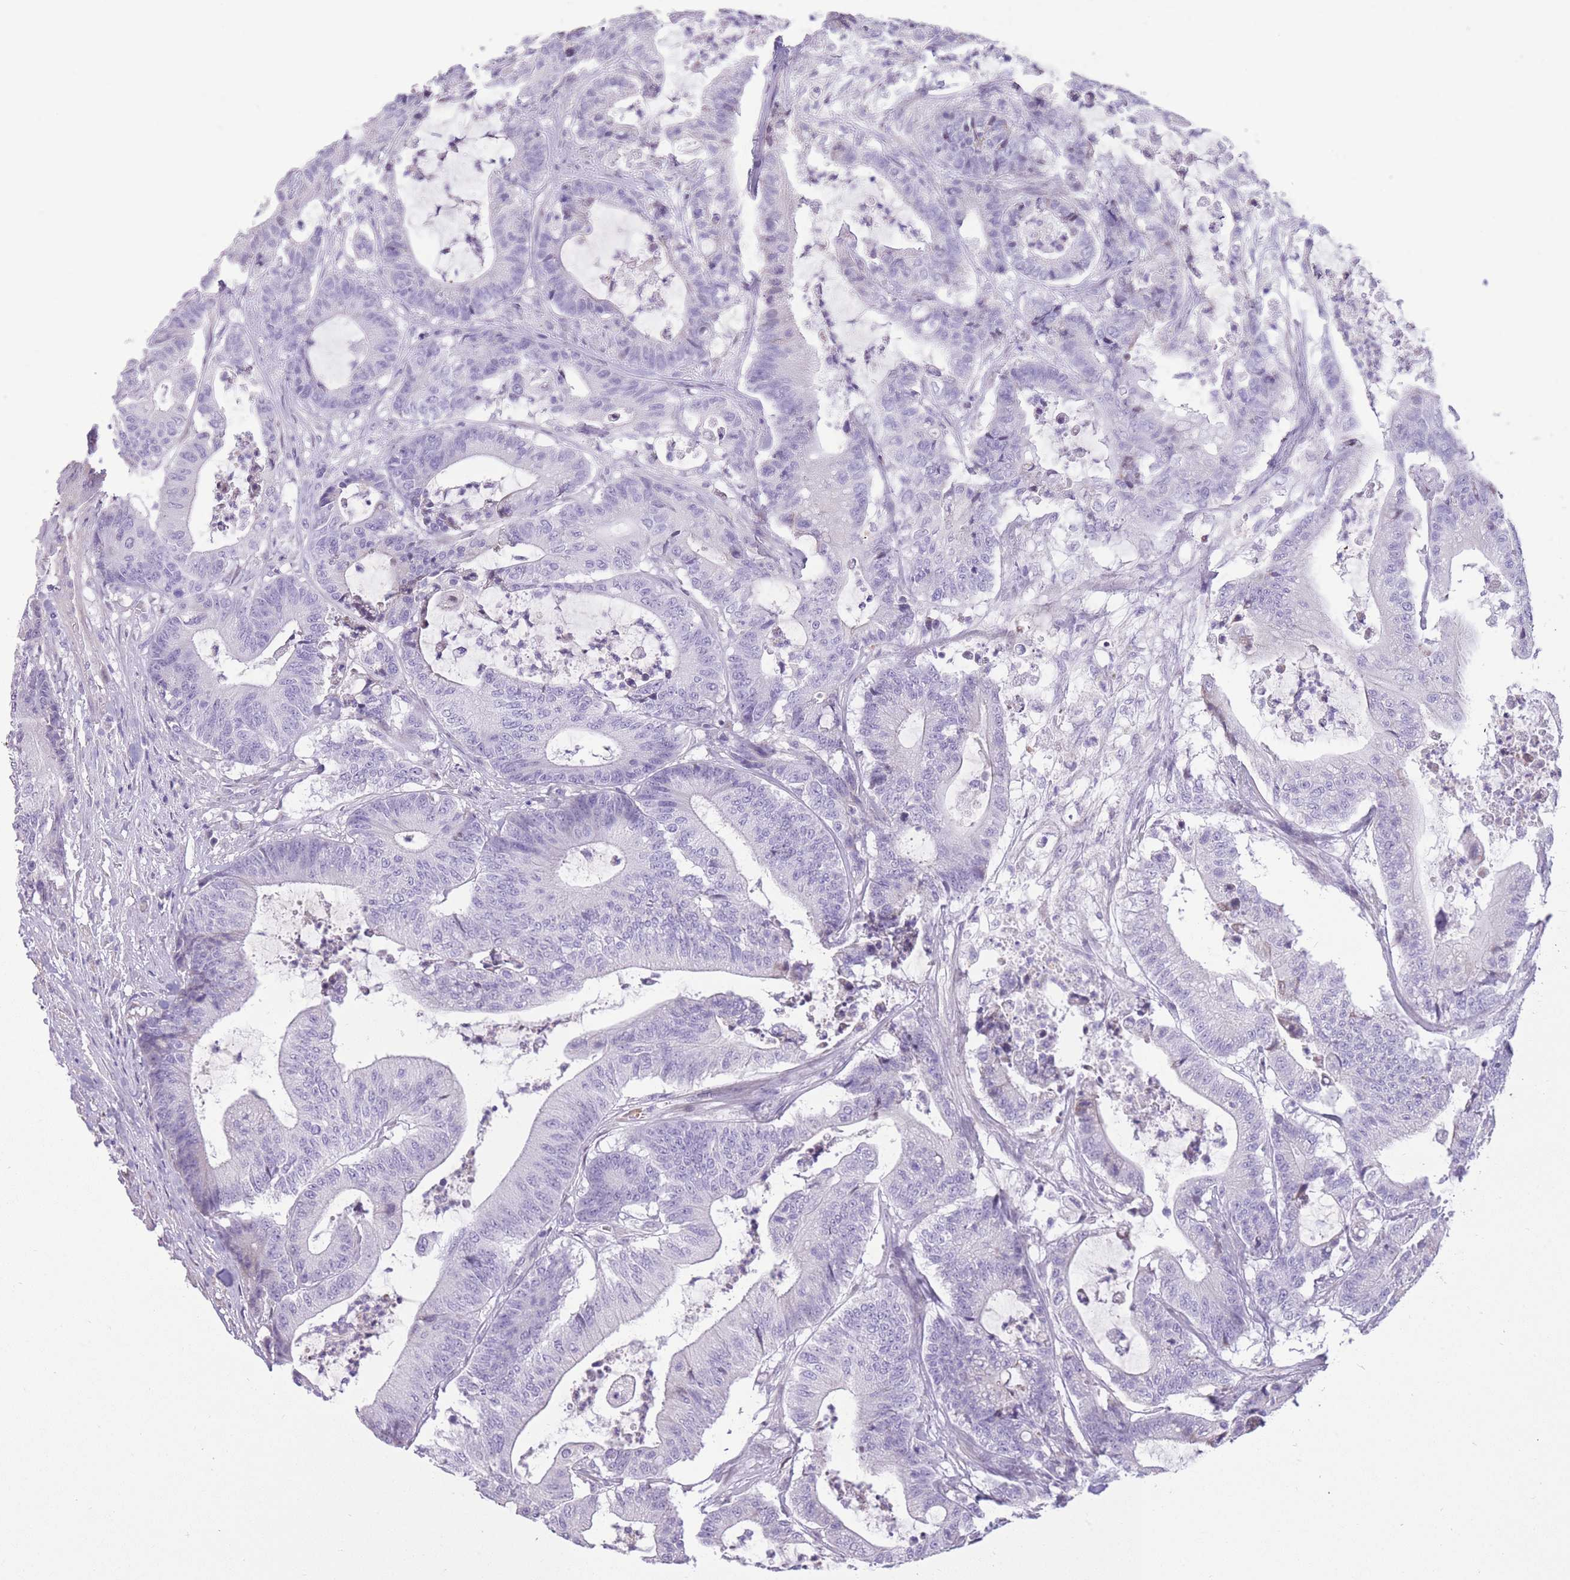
{"staining": {"intensity": "negative", "quantity": "none", "location": "none"}, "tissue": "colorectal cancer", "cell_type": "Tumor cells", "image_type": "cancer", "snomed": [{"axis": "morphology", "description": "Adenocarcinoma, NOS"}, {"axis": "topography", "description": "Colon"}], "caption": "The immunohistochemistry (IHC) histopathology image has no significant positivity in tumor cells of colorectal cancer tissue. (Brightfield microscopy of DAB immunohistochemistry (IHC) at high magnification).", "gene": "WDR70", "patient": {"sex": "female", "age": 84}}